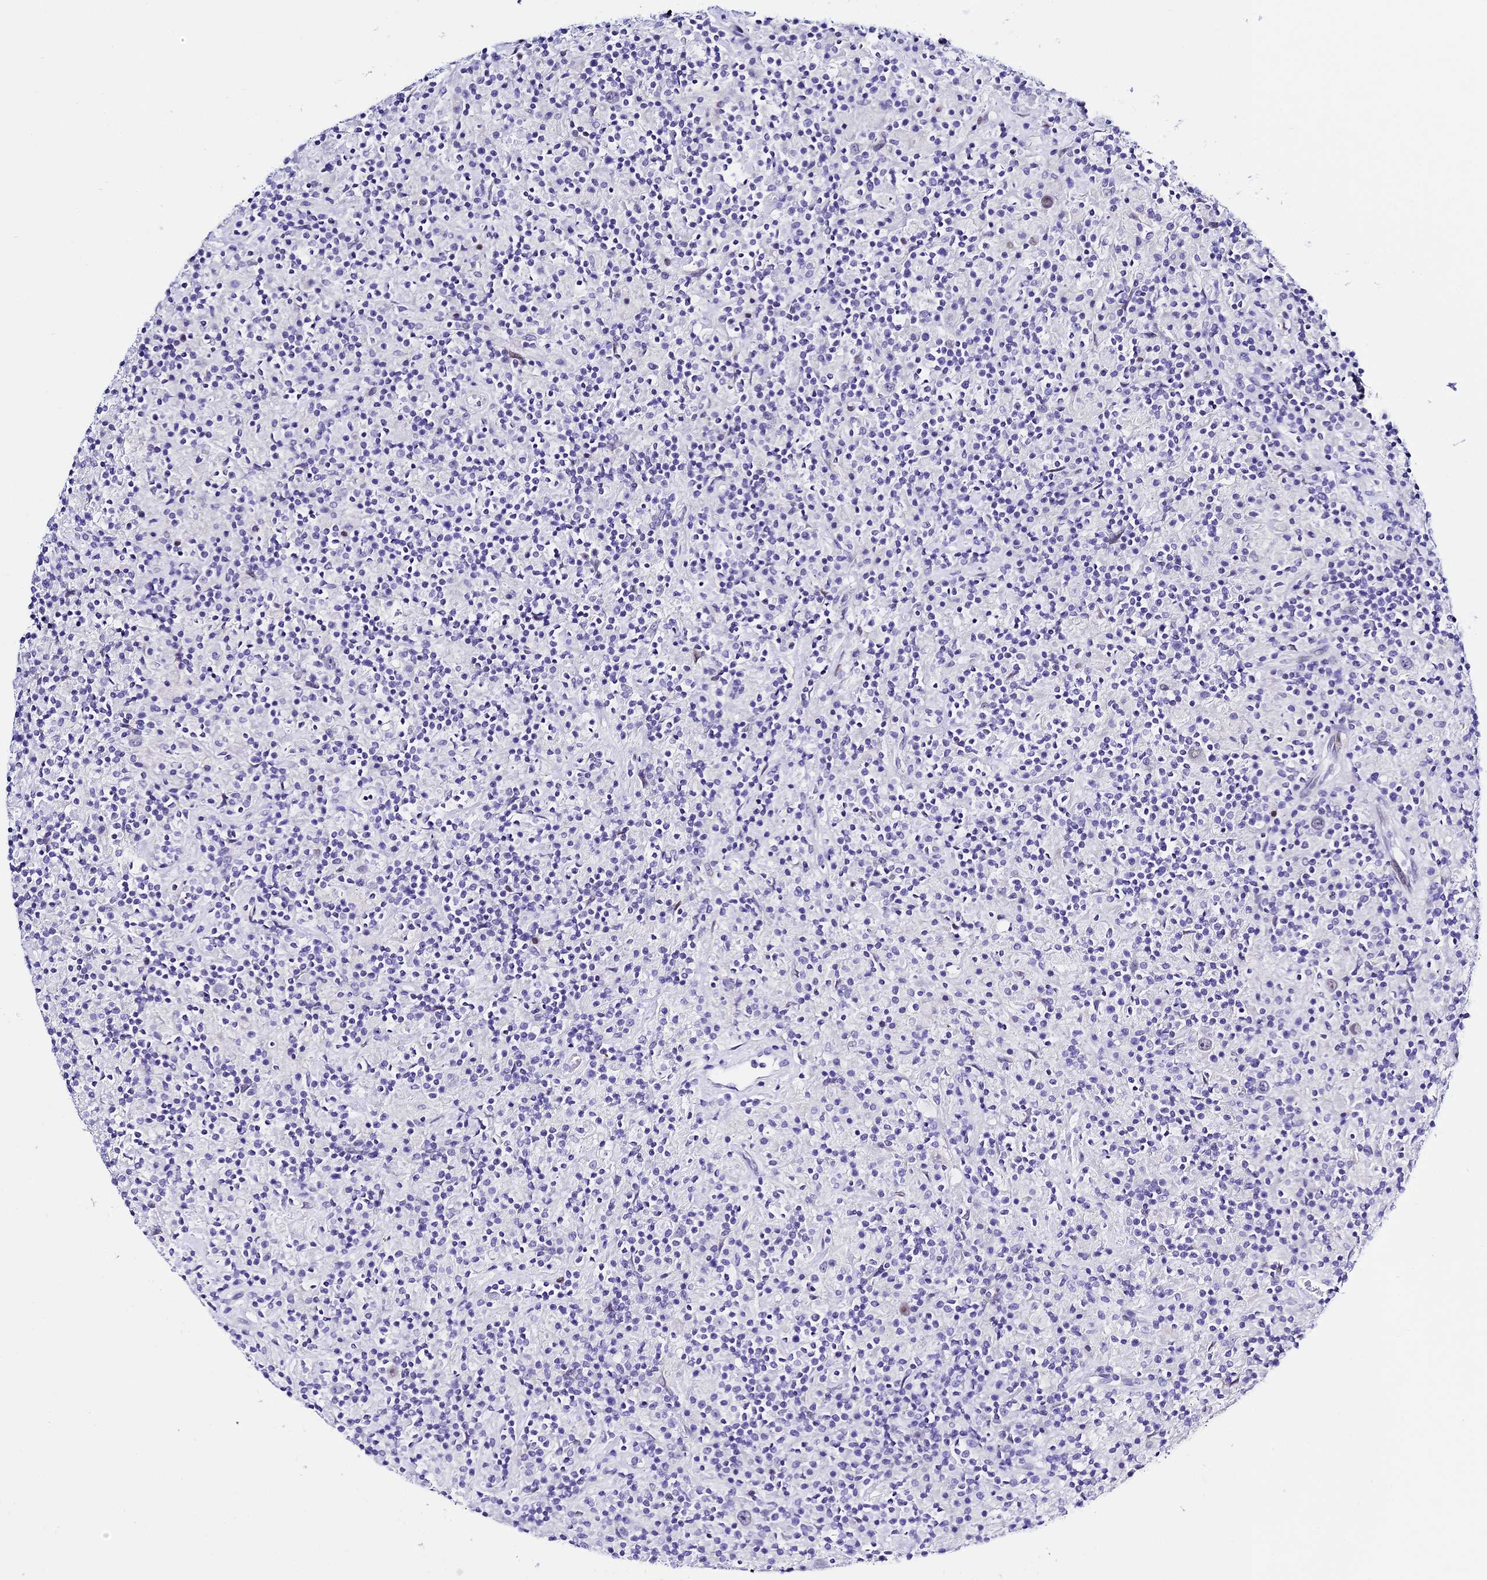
{"staining": {"intensity": "negative", "quantity": "none", "location": "none"}, "tissue": "lymphoma", "cell_type": "Tumor cells", "image_type": "cancer", "snomed": [{"axis": "morphology", "description": "Hodgkin's disease, NOS"}, {"axis": "topography", "description": "Lymph node"}], "caption": "Immunohistochemistry micrograph of neoplastic tissue: Hodgkin's disease stained with DAB (3,3'-diaminobenzidine) displays no significant protein expression in tumor cells. (DAB immunohistochemistry (IHC) visualized using brightfield microscopy, high magnification).", "gene": "POFUT2", "patient": {"sex": "male", "age": 70}}